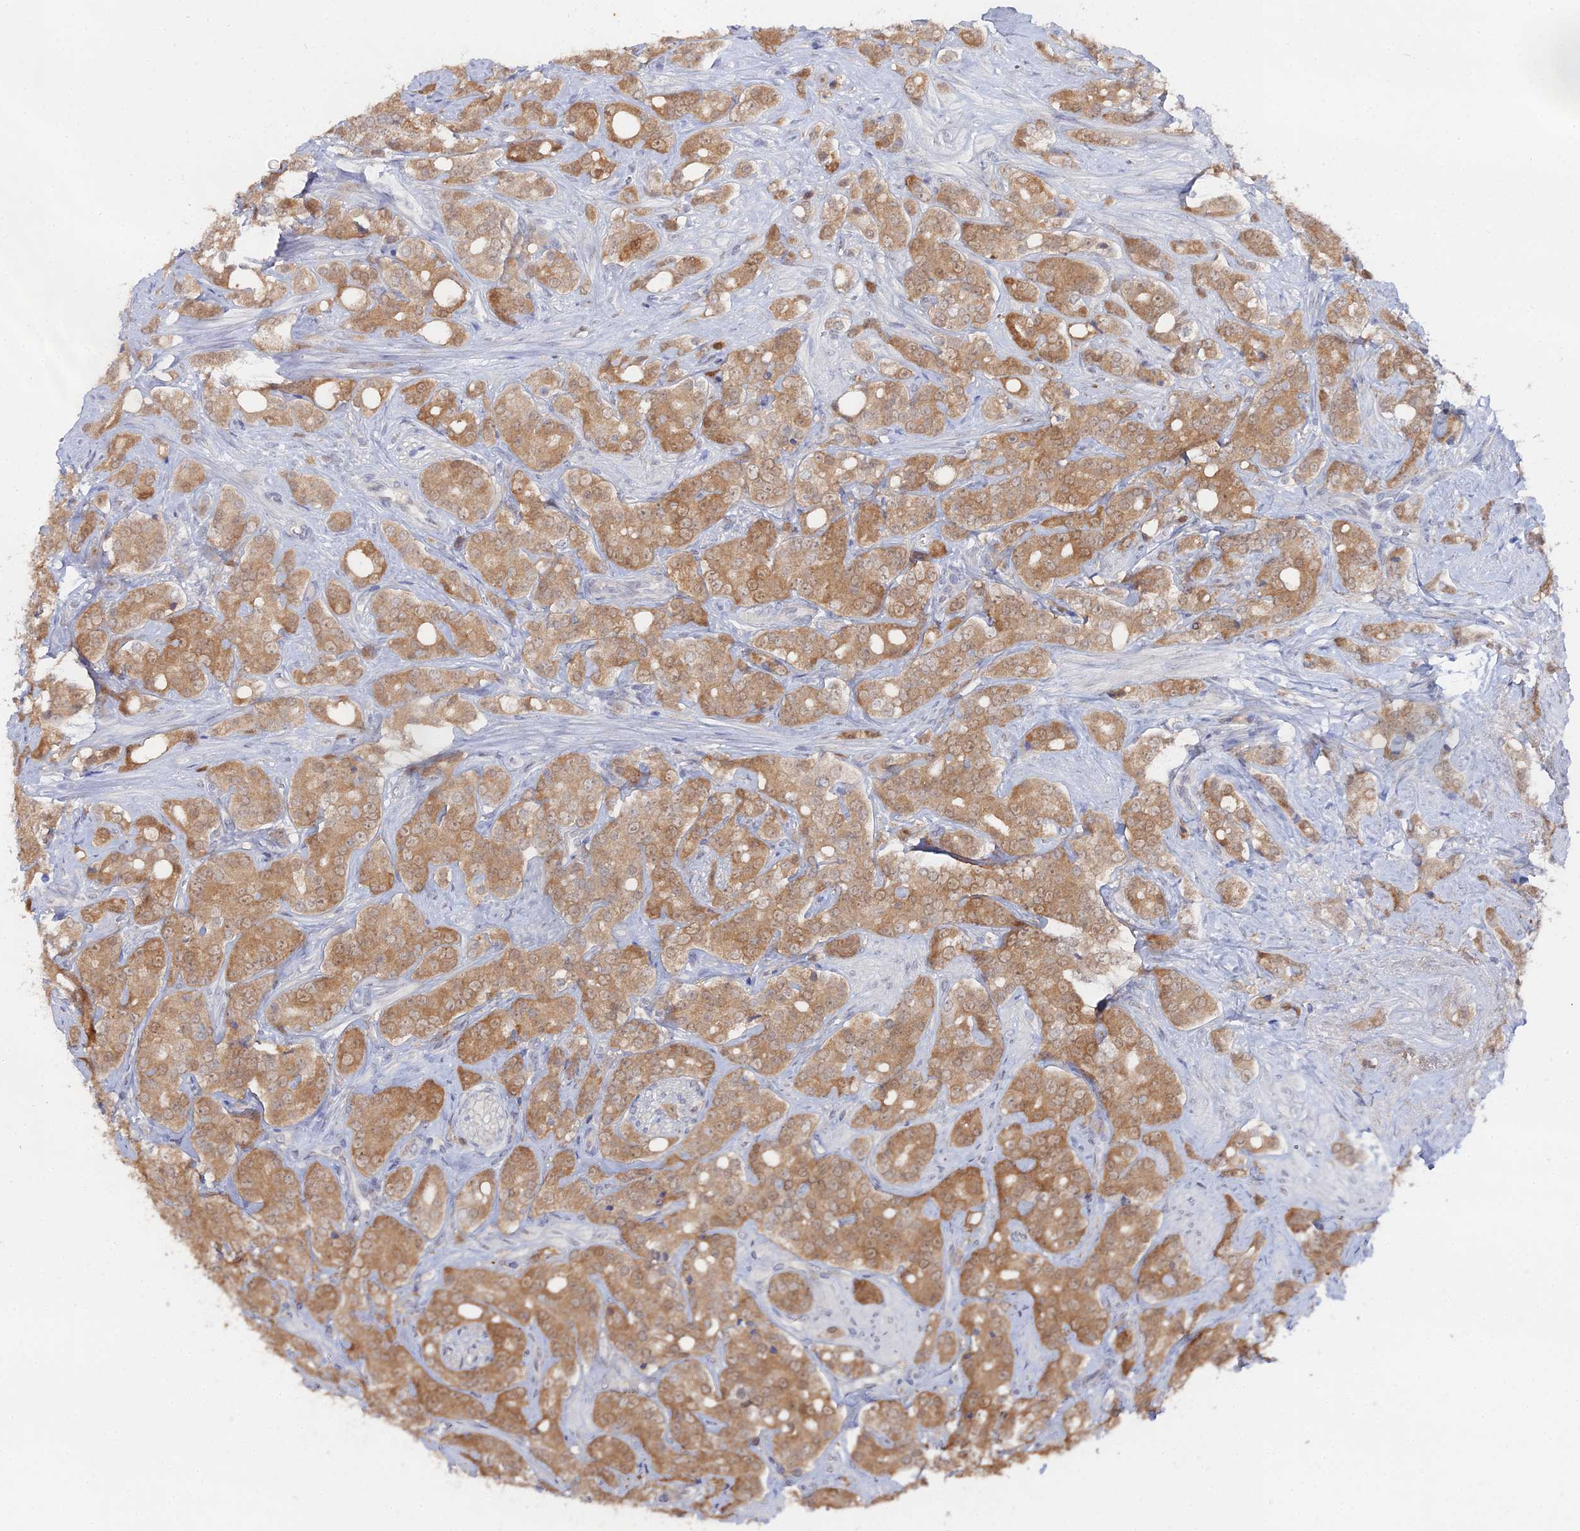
{"staining": {"intensity": "moderate", "quantity": ">75%", "location": "cytoplasmic/membranous"}, "tissue": "prostate cancer", "cell_type": "Tumor cells", "image_type": "cancer", "snomed": [{"axis": "morphology", "description": "Adenocarcinoma, High grade"}, {"axis": "topography", "description": "Prostate"}], "caption": "Brown immunohistochemical staining in human prostate cancer displays moderate cytoplasmic/membranous positivity in approximately >75% of tumor cells. The protein of interest is stained brown, and the nuclei are stained in blue (DAB (3,3'-diaminobenzidine) IHC with brightfield microscopy, high magnification).", "gene": "THAP4", "patient": {"sex": "male", "age": 62}}